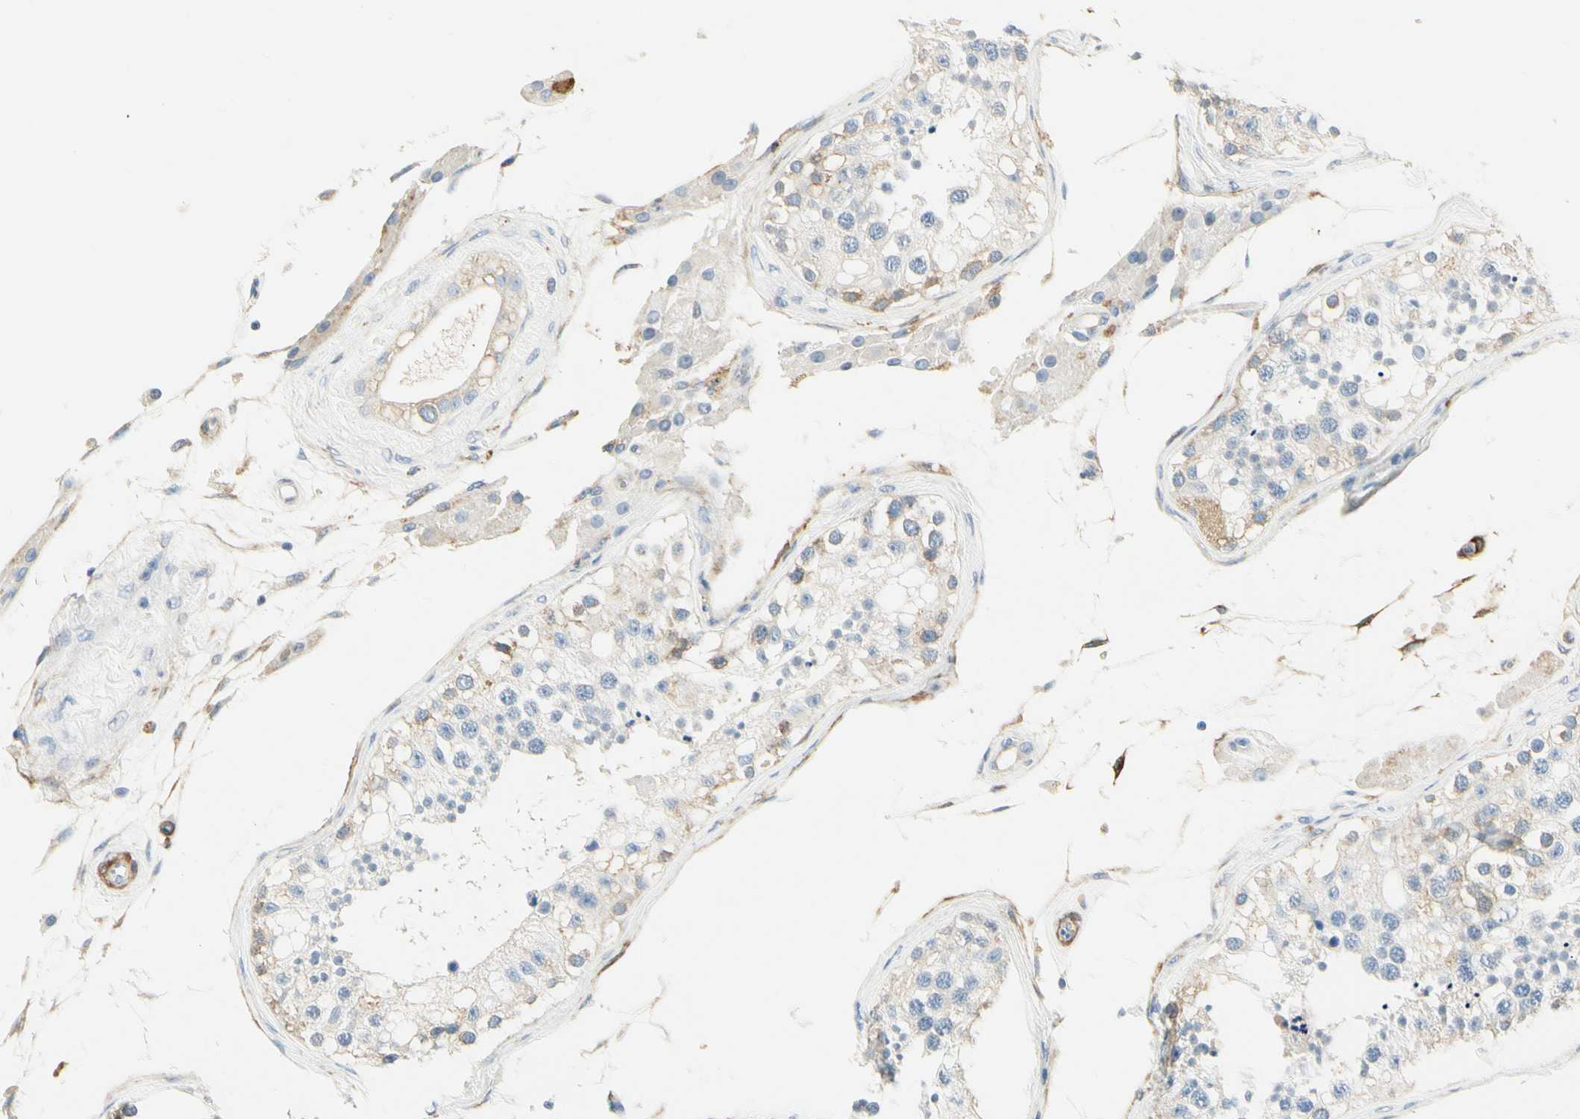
{"staining": {"intensity": "moderate", "quantity": "<25%", "location": "cytoplasmic/membranous"}, "tissue": "testis", "cell_type": "Cells in seminiferous ducts", "image_type": "normal", "snomed": [{"axis": "morphology", "description": "Normal tissue, NOS"}, {"axis": "topography", "description": "Testis"}], "caption": "A high-resolution micrograph shows immunohistochemistry (IHC) staining of benign testis, which demonstrates moderate cytoplasmic/membranous expression in about <25% of cells in seminiferous ducts.", "gene": "AMPH", "patient": {"sex": "male", "age": 68}}